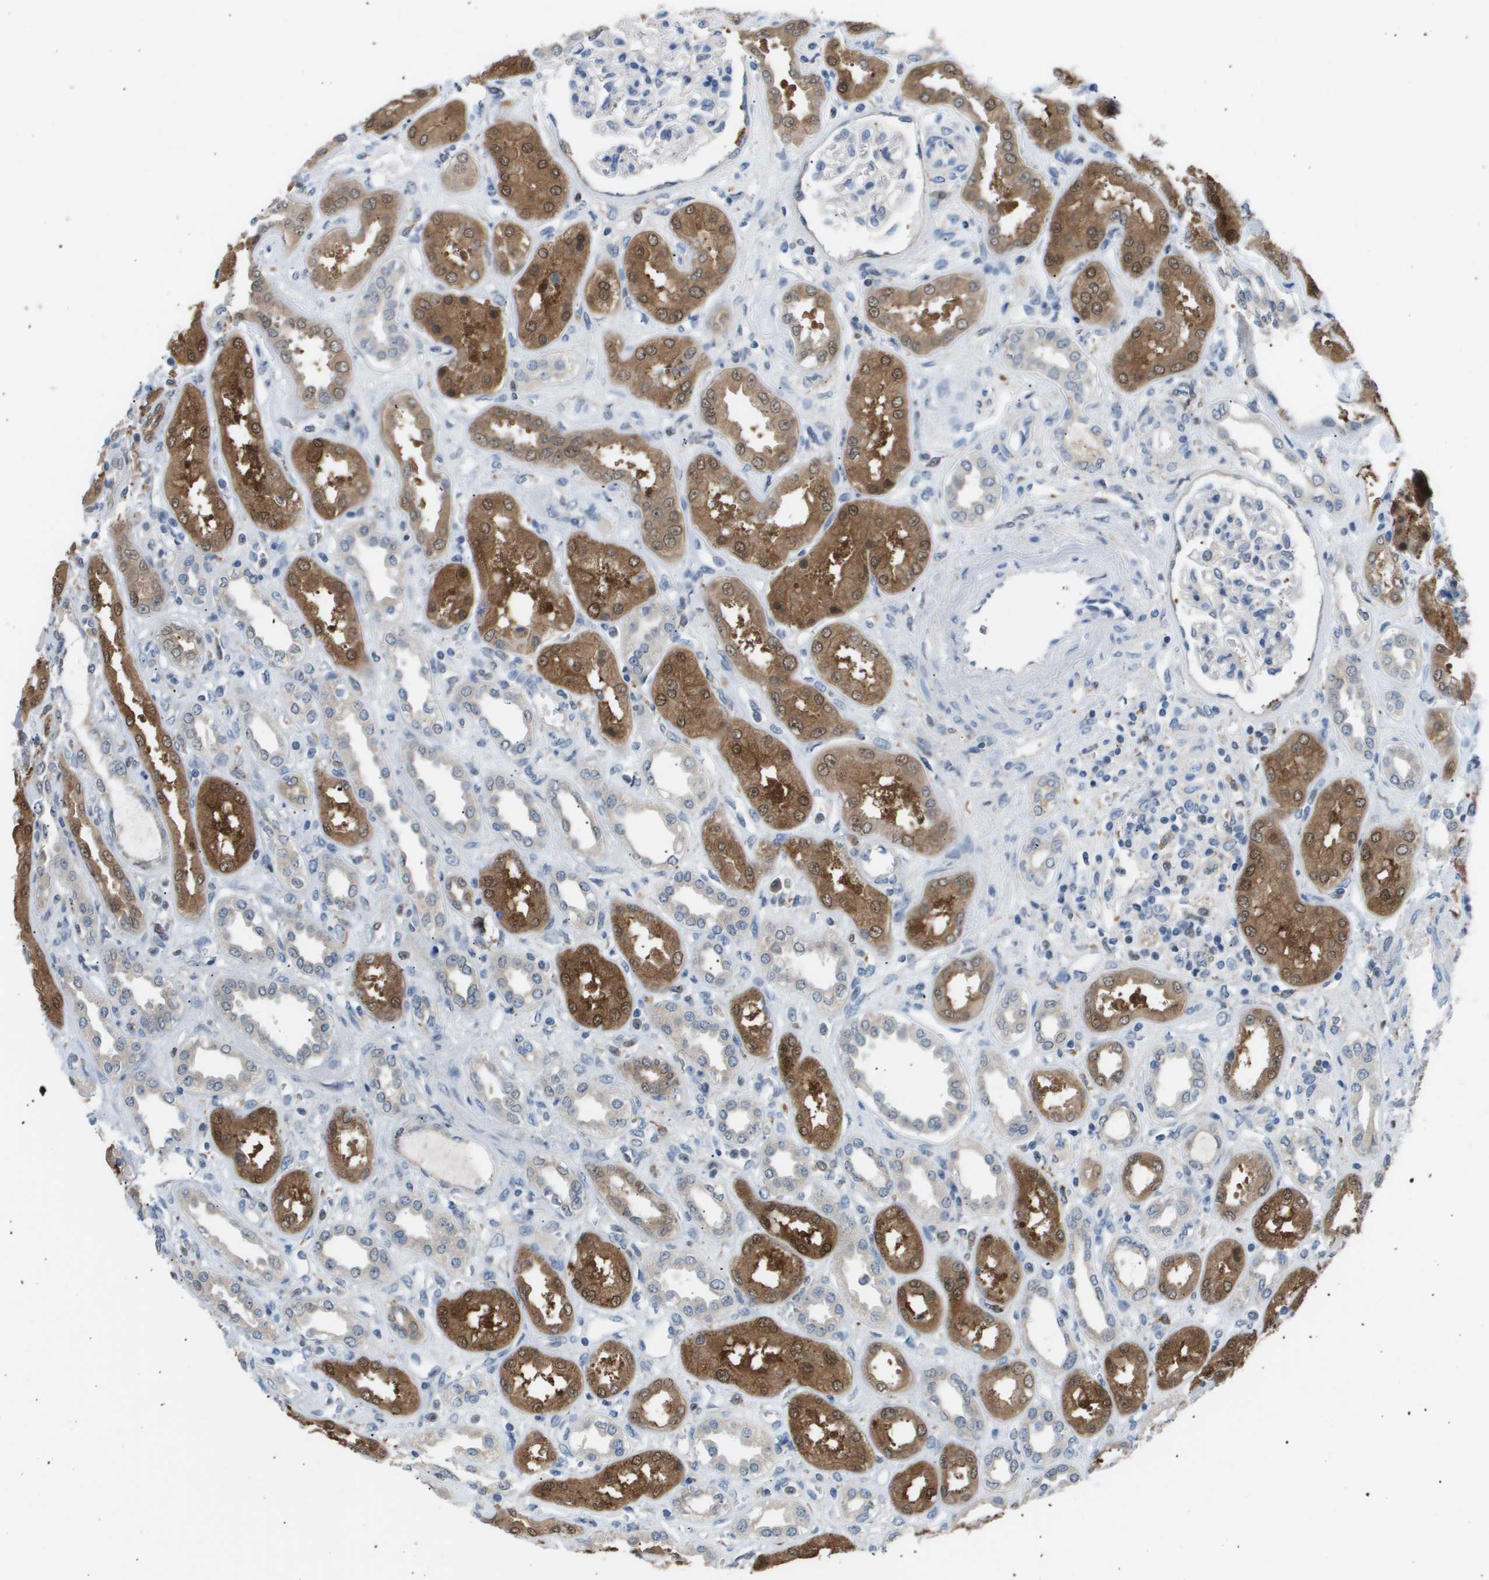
{"staining": {"intensity": "negative", "quantity": "none", "location": "none"}, "tissue": "kidney", "cell_type": "Cells in glomeruli", "image_type": "normal", "snomed": [{"axis": "morphology", "description": "Normal tissue, NOS"}, {"axis": "topography", "description": "Kidney"}], "caption": "A micrograph of human kidney is negative for staining in cells in glomeruli. Nuclei are stained in blue.", "gene": "AKR1A1", "patient": {"sex": "male", "age": 59}}